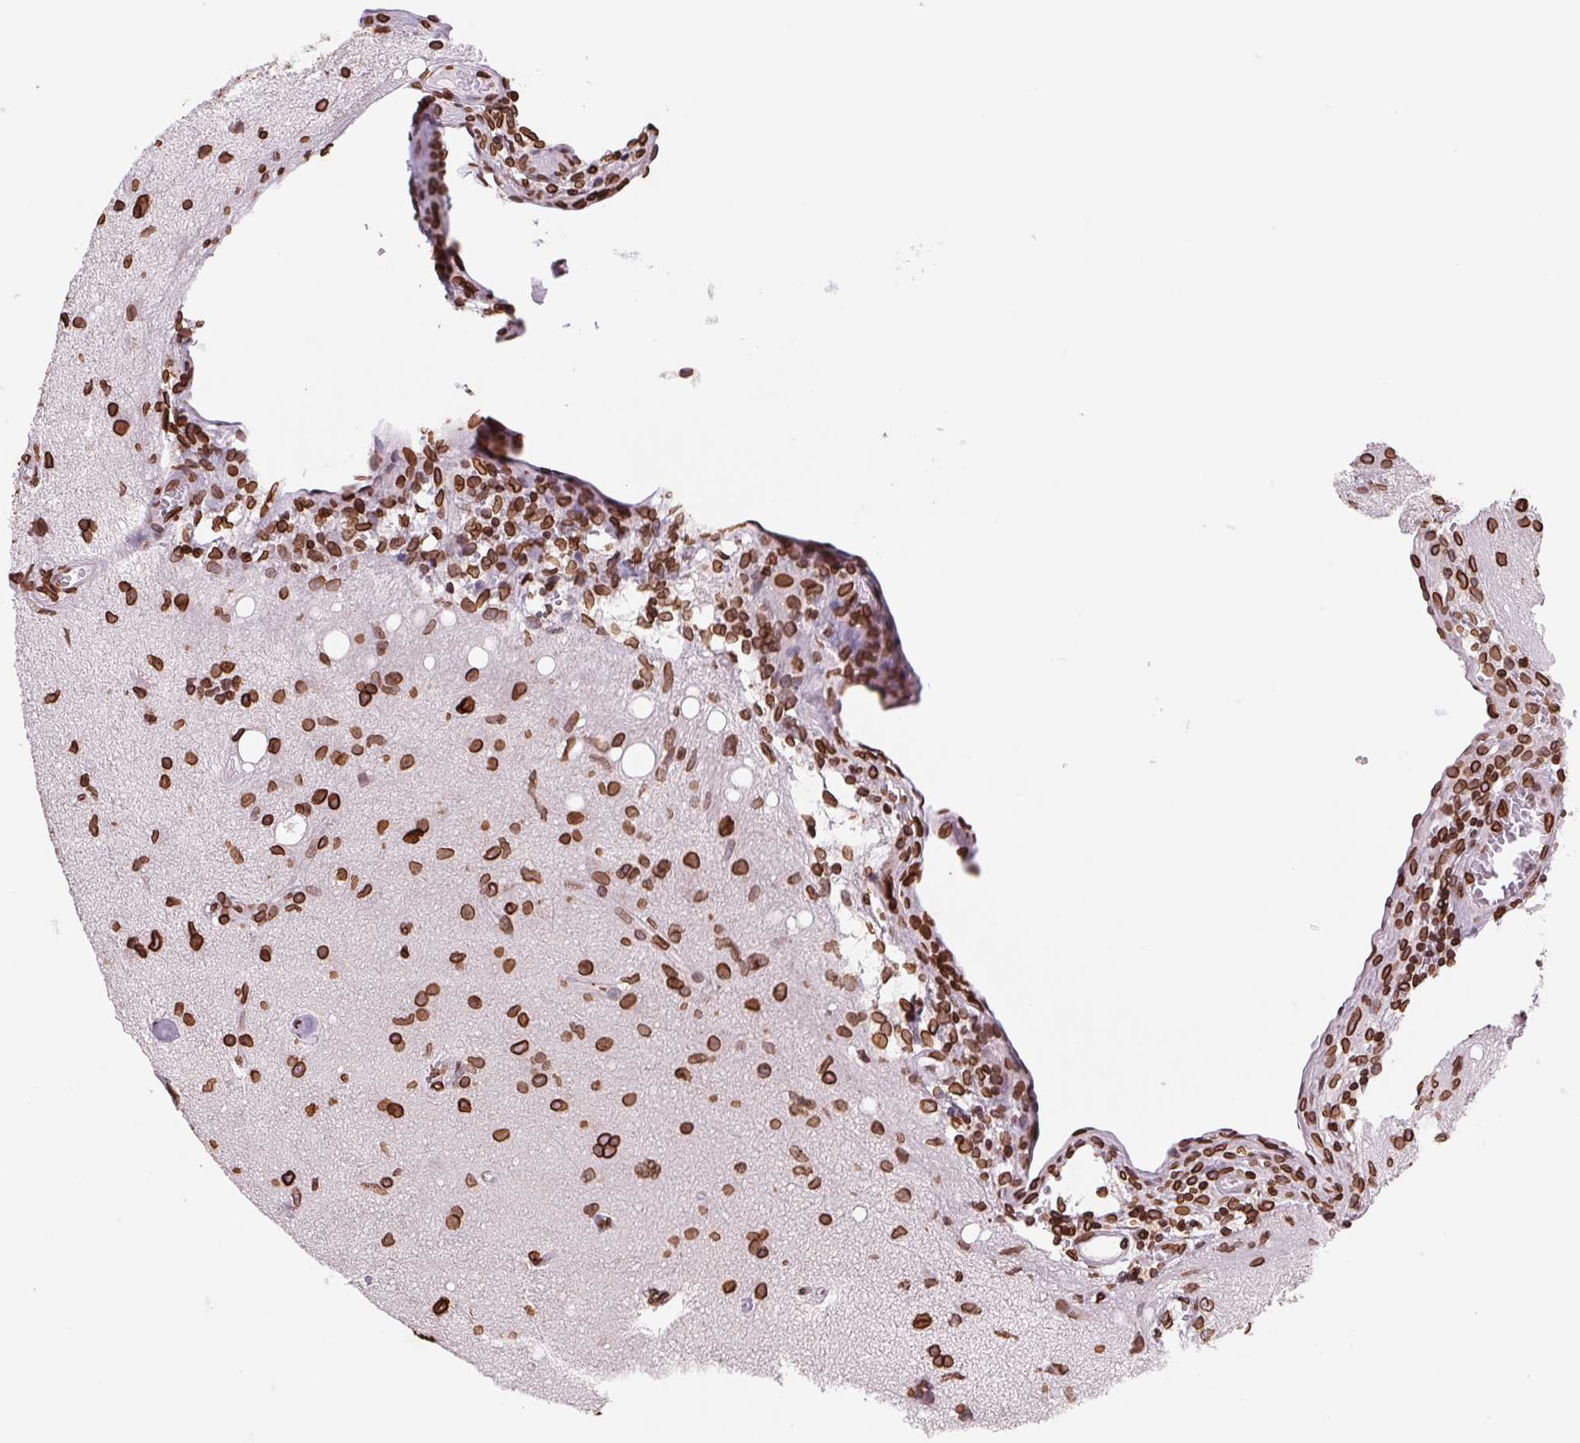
{"staining": {"intensity": "strong", "quantity": ">75%", "location": "cytoplasmic/membranous,nuclear"}, "tissue": "glioma", "cell_type": "Tumor cells", "image_type": "cancer", "snomed": [{"axis": "morphology", "description": "Glioma, malignant, High grade"}, {"axis": "topography", "description": "Brain"}], "caption": "Immunohistochemical staining of glioma displays strong cytoplasmic/membranous and nuclear protein staining in about >75% of tumor cells. The protein of interest is stained brown, and the nuclei are stained in blue (DAB (3,3'-diaminobenzidine) IHC with brightfield microscopy, high magnification).", "gene": "LMNB2", "patient": {"sex": "male", "age": 67}}